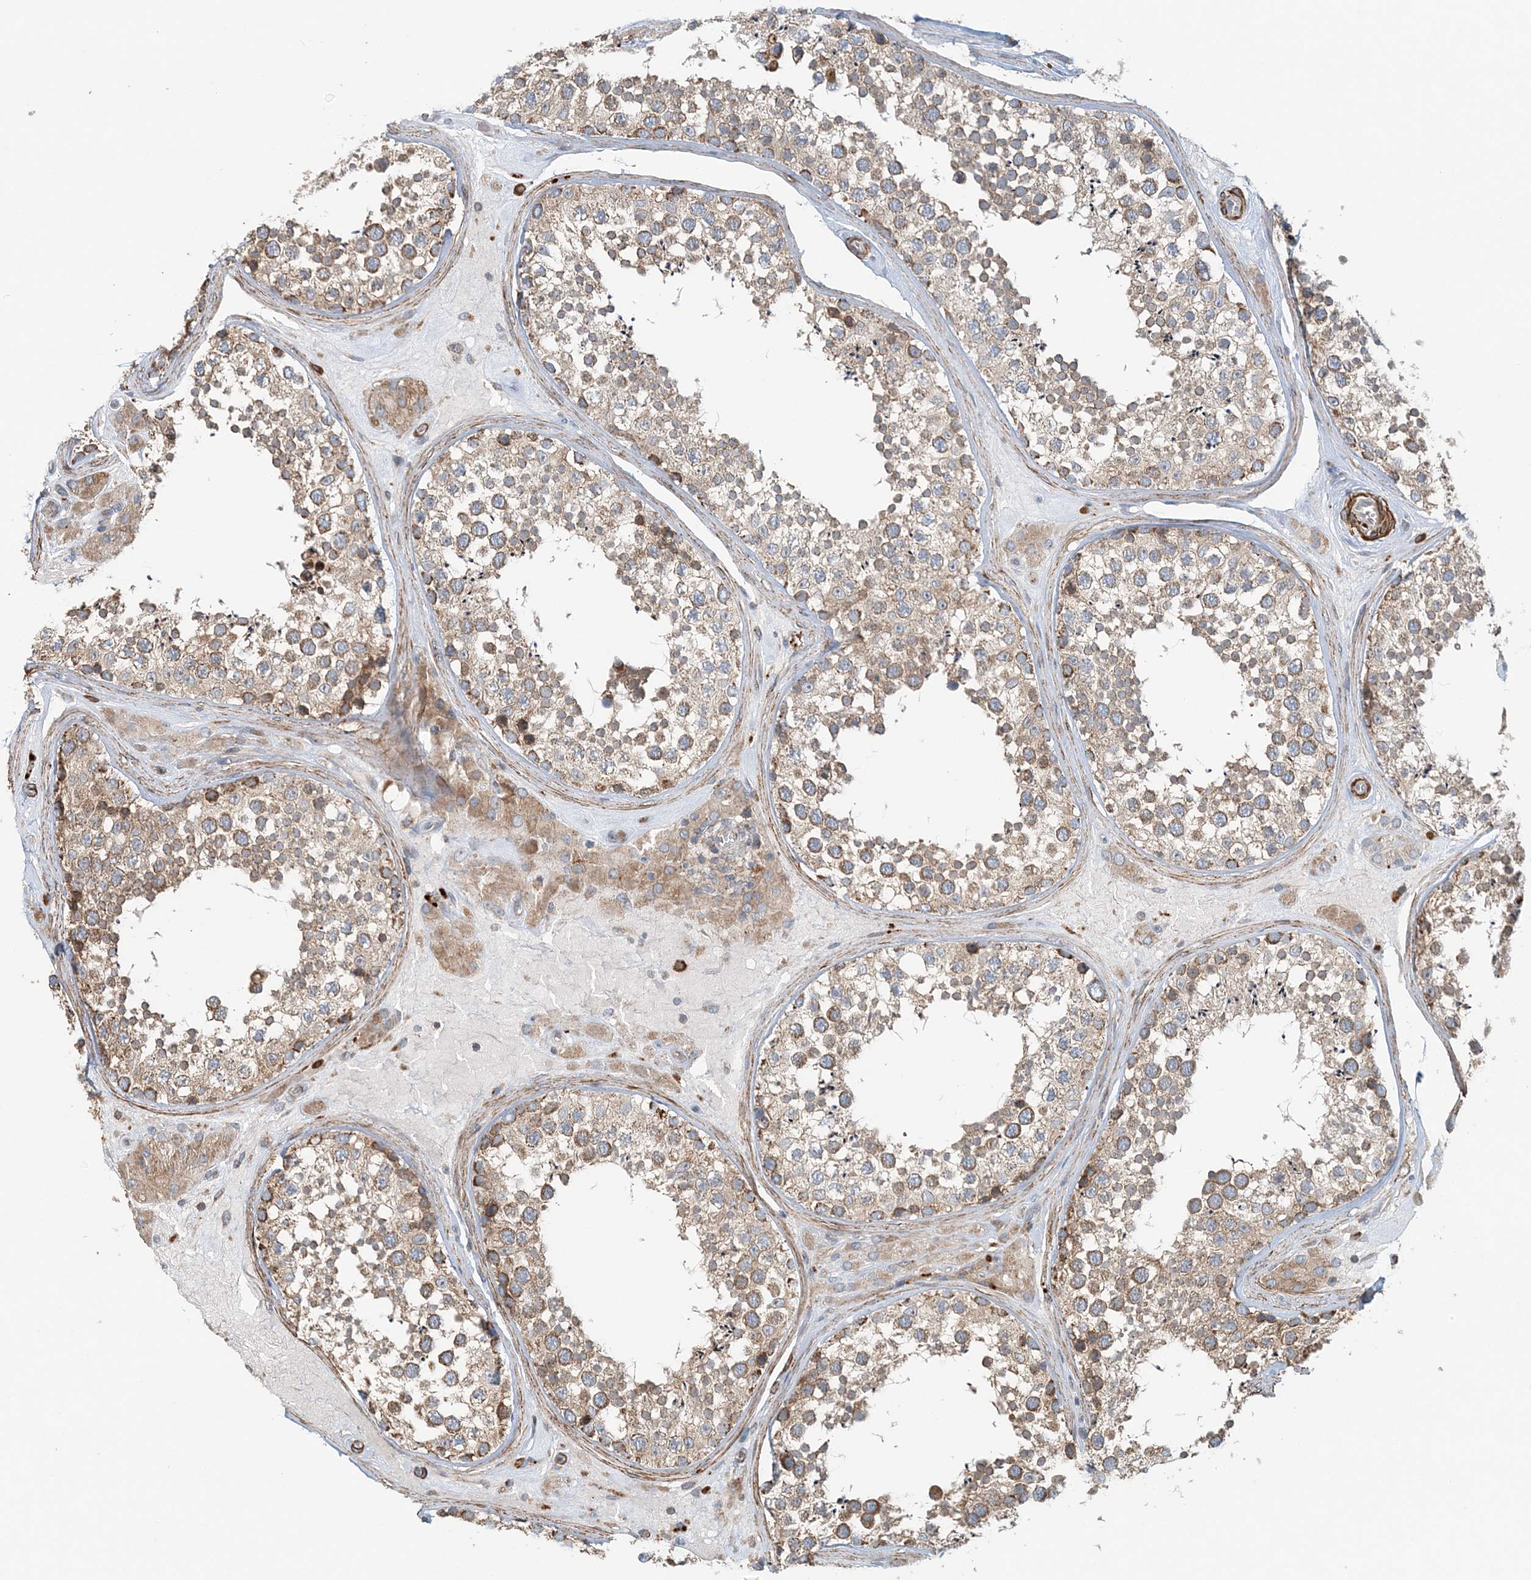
{"staining": {"intensity": "moderate", "quantity": ">75%", "location": "cytoplasmic/membranous"}, "tissue": "testis", "cell_type": "Cells in seminiferous ducts", "image_type": "normal", "snomed": [{"axis": "morphology", "description": "Normal tissue, NOS"}, {"axis": "topography", "description": "Testis"}], "caption": "Protein analysis of normal testis displays moderate cytoplasmic/membranous positivity in about >75% of cells in seminiferous ducts. (DAB (3,3'-diaminobenzidine) = brown stain, brightfield microscopy at high magnification).", "gene": "TTI1", "patient": {"sex": "male", "age": 46}}